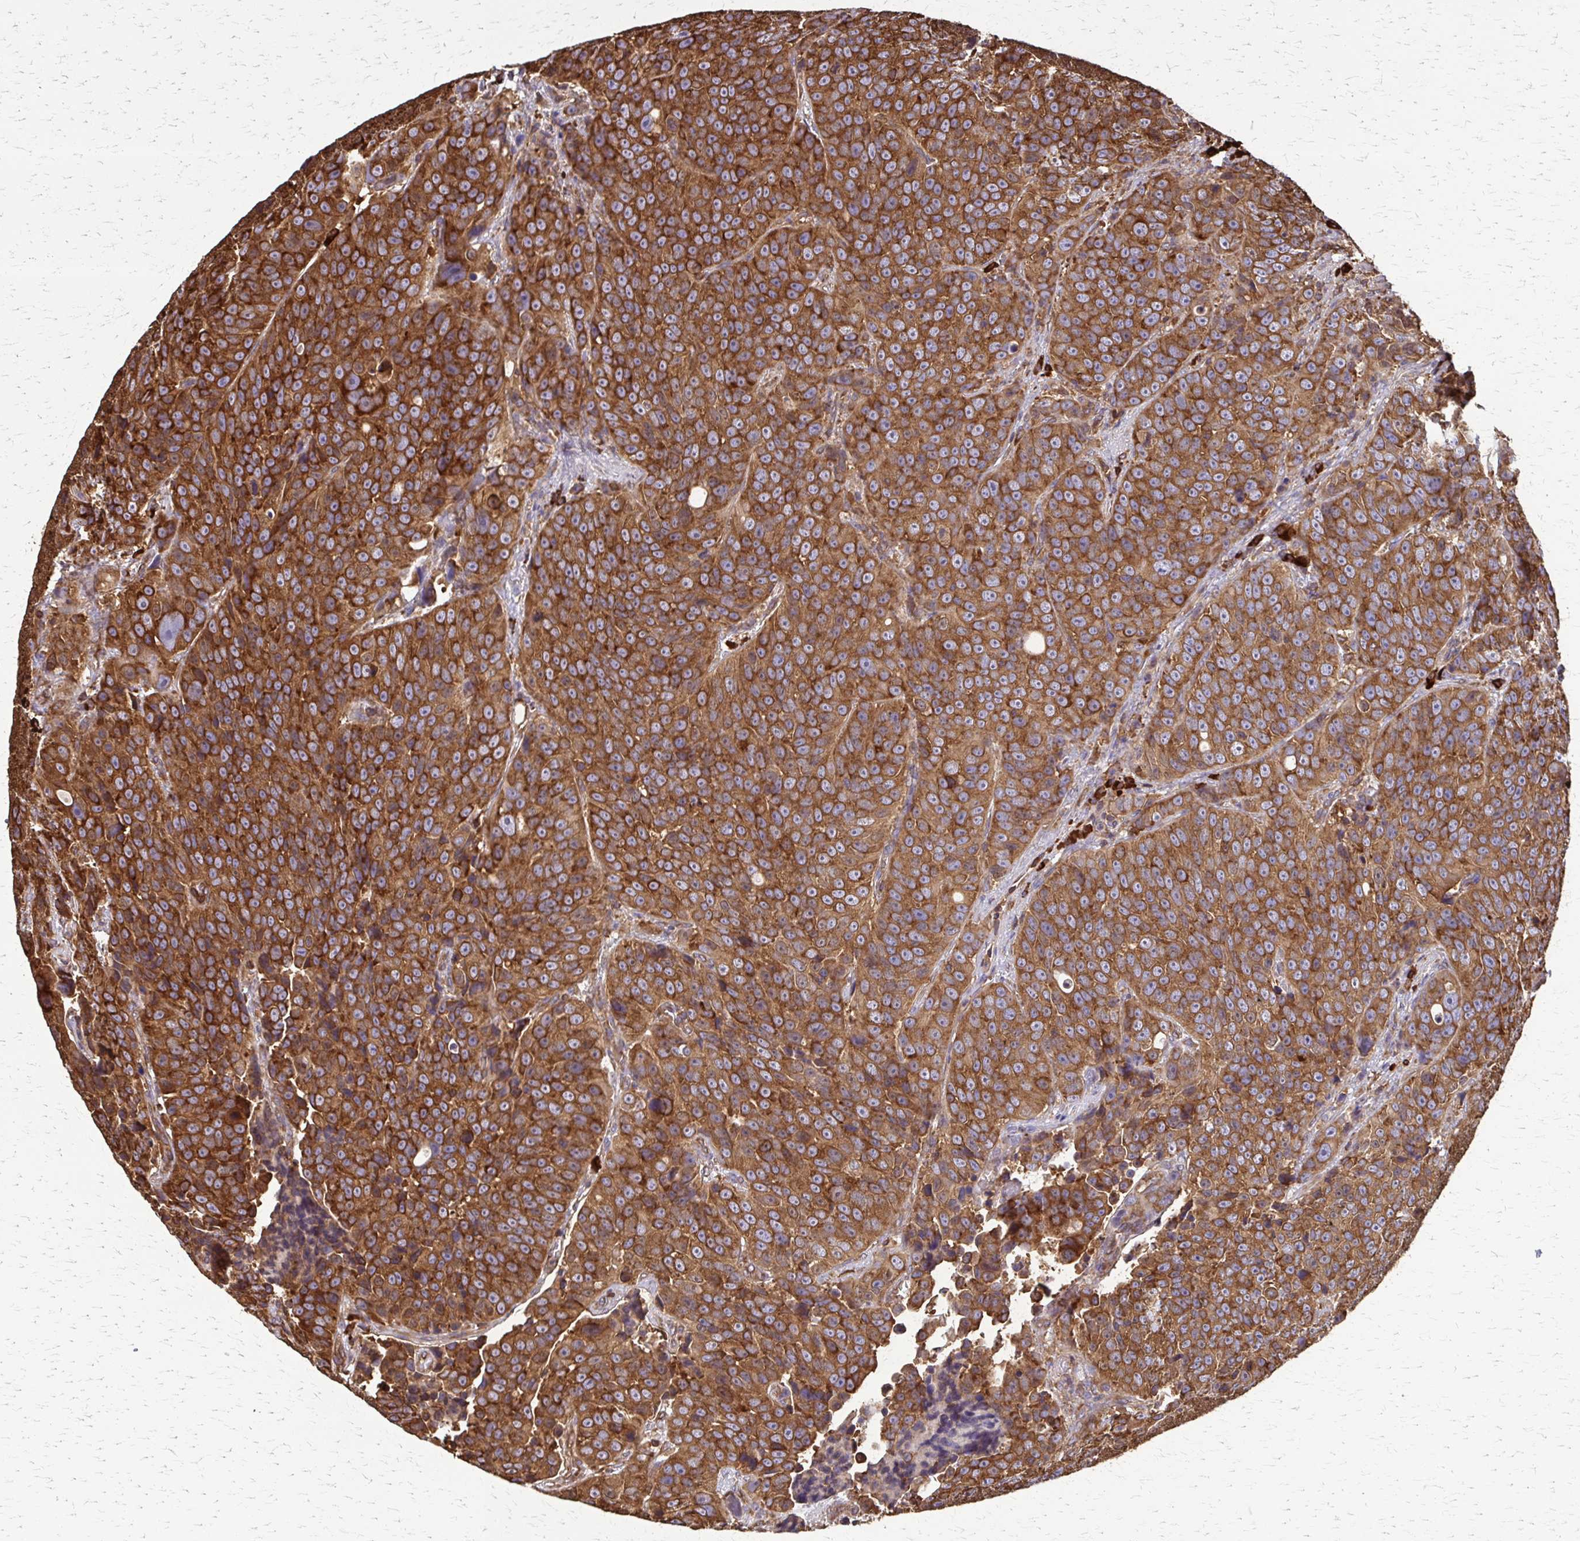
{"staining": {"intensity": "strong", "quantity": ">75%", "location": "cytoplasmic/membranous"}, "tissue": "urothelial cancer", "cell_type": "Tumor cells", "image_type": "cancer", "snomed": [{"axis": "morphology", "description": "Urothelial carcinoma, NOS"}, {"axis": "topography", "description": "Urinary bladder"}], "caption": "Immunohistochemistry (DAB (3,3'-diaminobenzidine)) staining of human urothelial cancer displays strong cytoplasmic/membranous protein expression in approximately >75% of tumor cells.", "gene": "EEF2", "patient": {"sex": "male", "age": 52}}